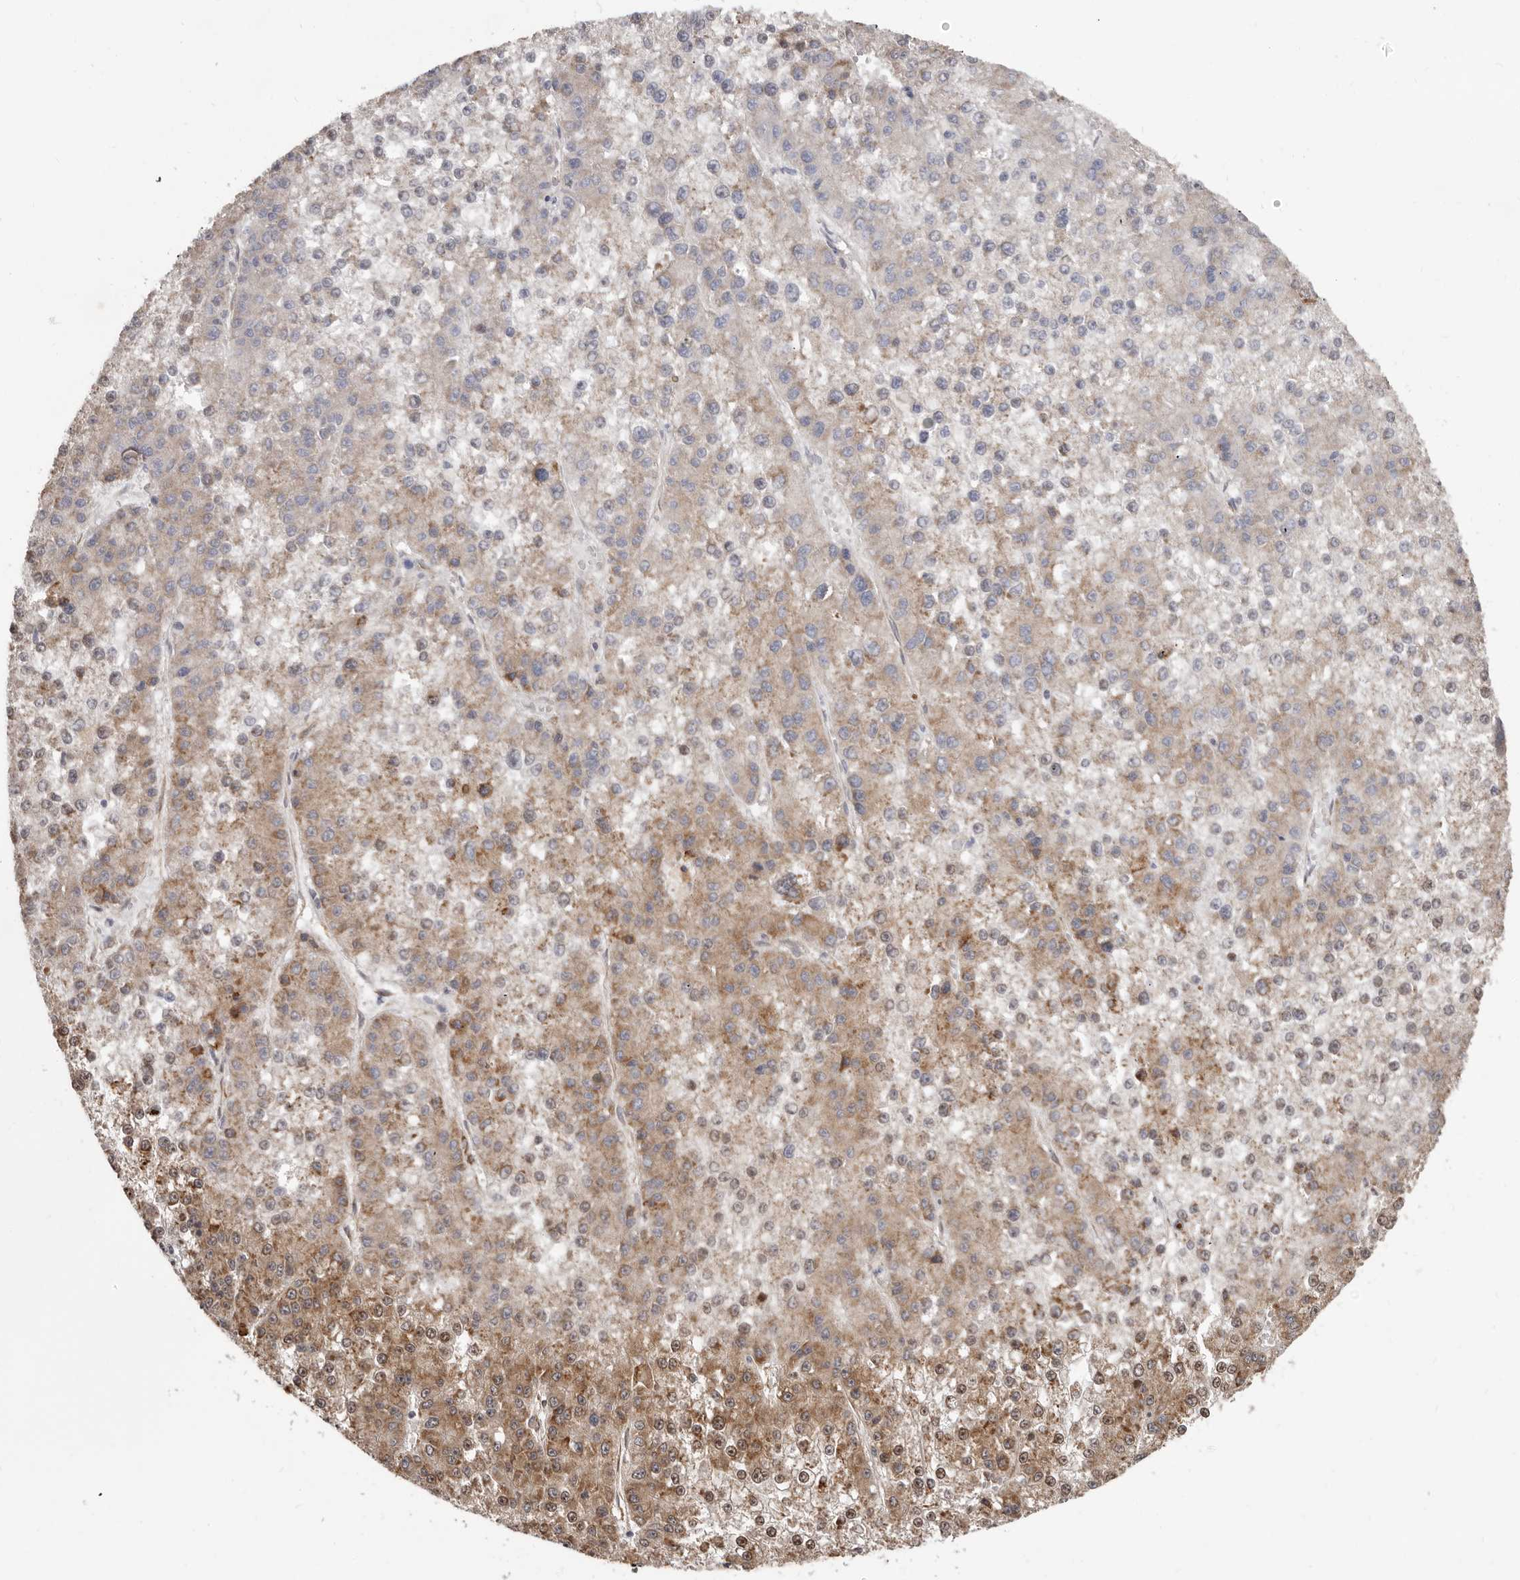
{"staining": {"intensity": "moderate", "quantity": "25%-75%", "location": "cytoplasmic/membranous"}, "tissue": "liver cancer", "cell_type": "Tumor cells", "image_type": "cancer", "snomed": [{"axis": "morphology", "description": "Carcinoma, Hepatocellular, NOS"}, {"axis": "topography", "description": "Liver"}], "caption": "Protein analysis of liver hepatocellular carcinoma tissue reveals moderate cytoplasmic/membranous staining in about 25%-75% of tumor cells.", "gene": "SBDS", "patient": {"sex": "female", "age": 73}}